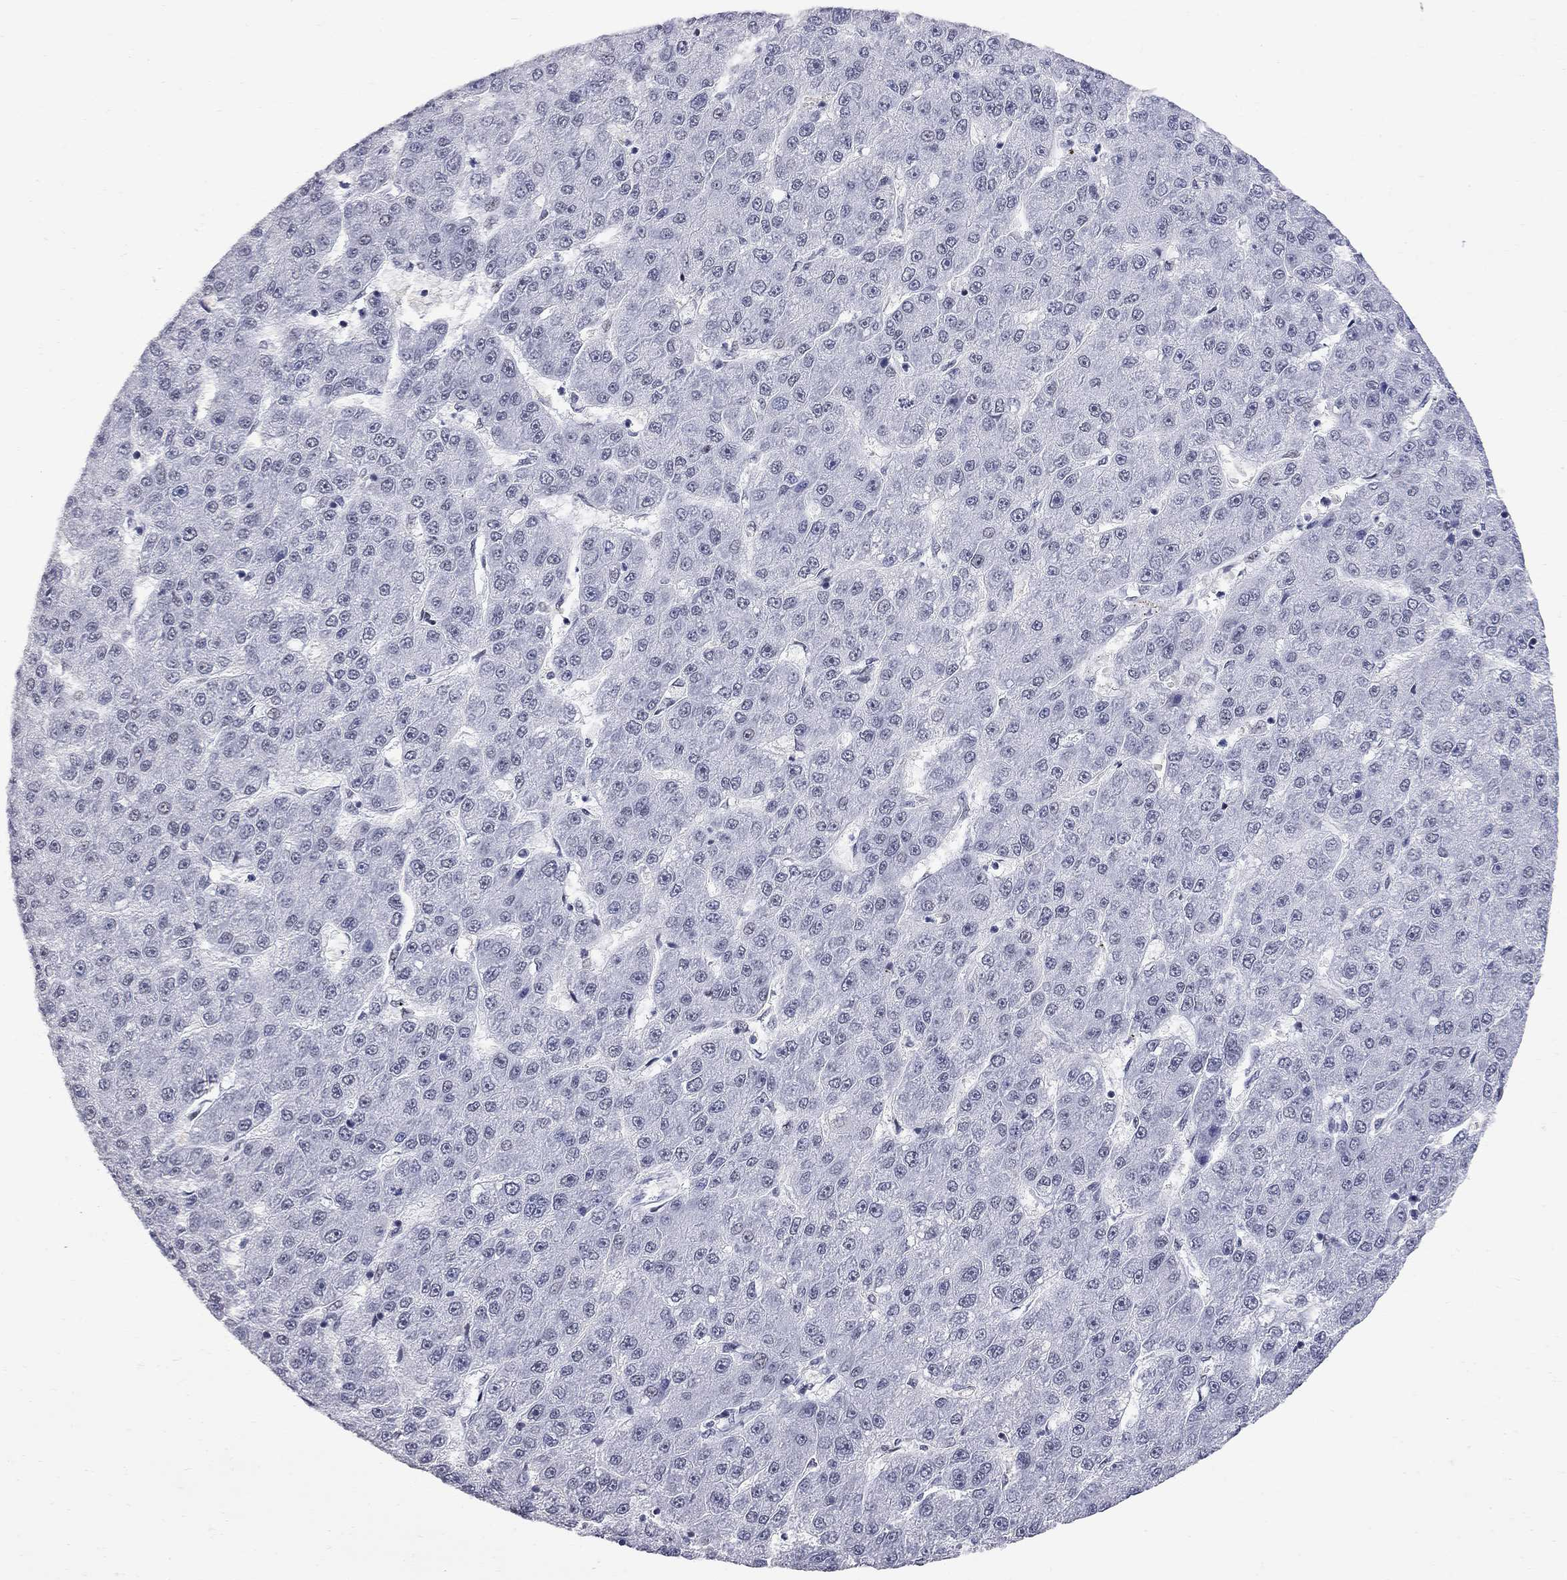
{"staining": {"intensity": "negative", "quantity": "none", "location": "none"}, "tissue": "liver cancer", "cell_type": "Tumor cells", "image_type": "cancer", "snomed": [{"axis": "morphology", "description": "Carcinoma, Hepatocellular, NOS"}, {"axis": "topography", "description": "Liver"}], "caption": "Photomicrograph shows no significant protein expression in tumor cells of liver cancer (hepatocellular carcinoma).", "gene": "ZBTB47", "patient": {"sex": "male", "age": 67}}